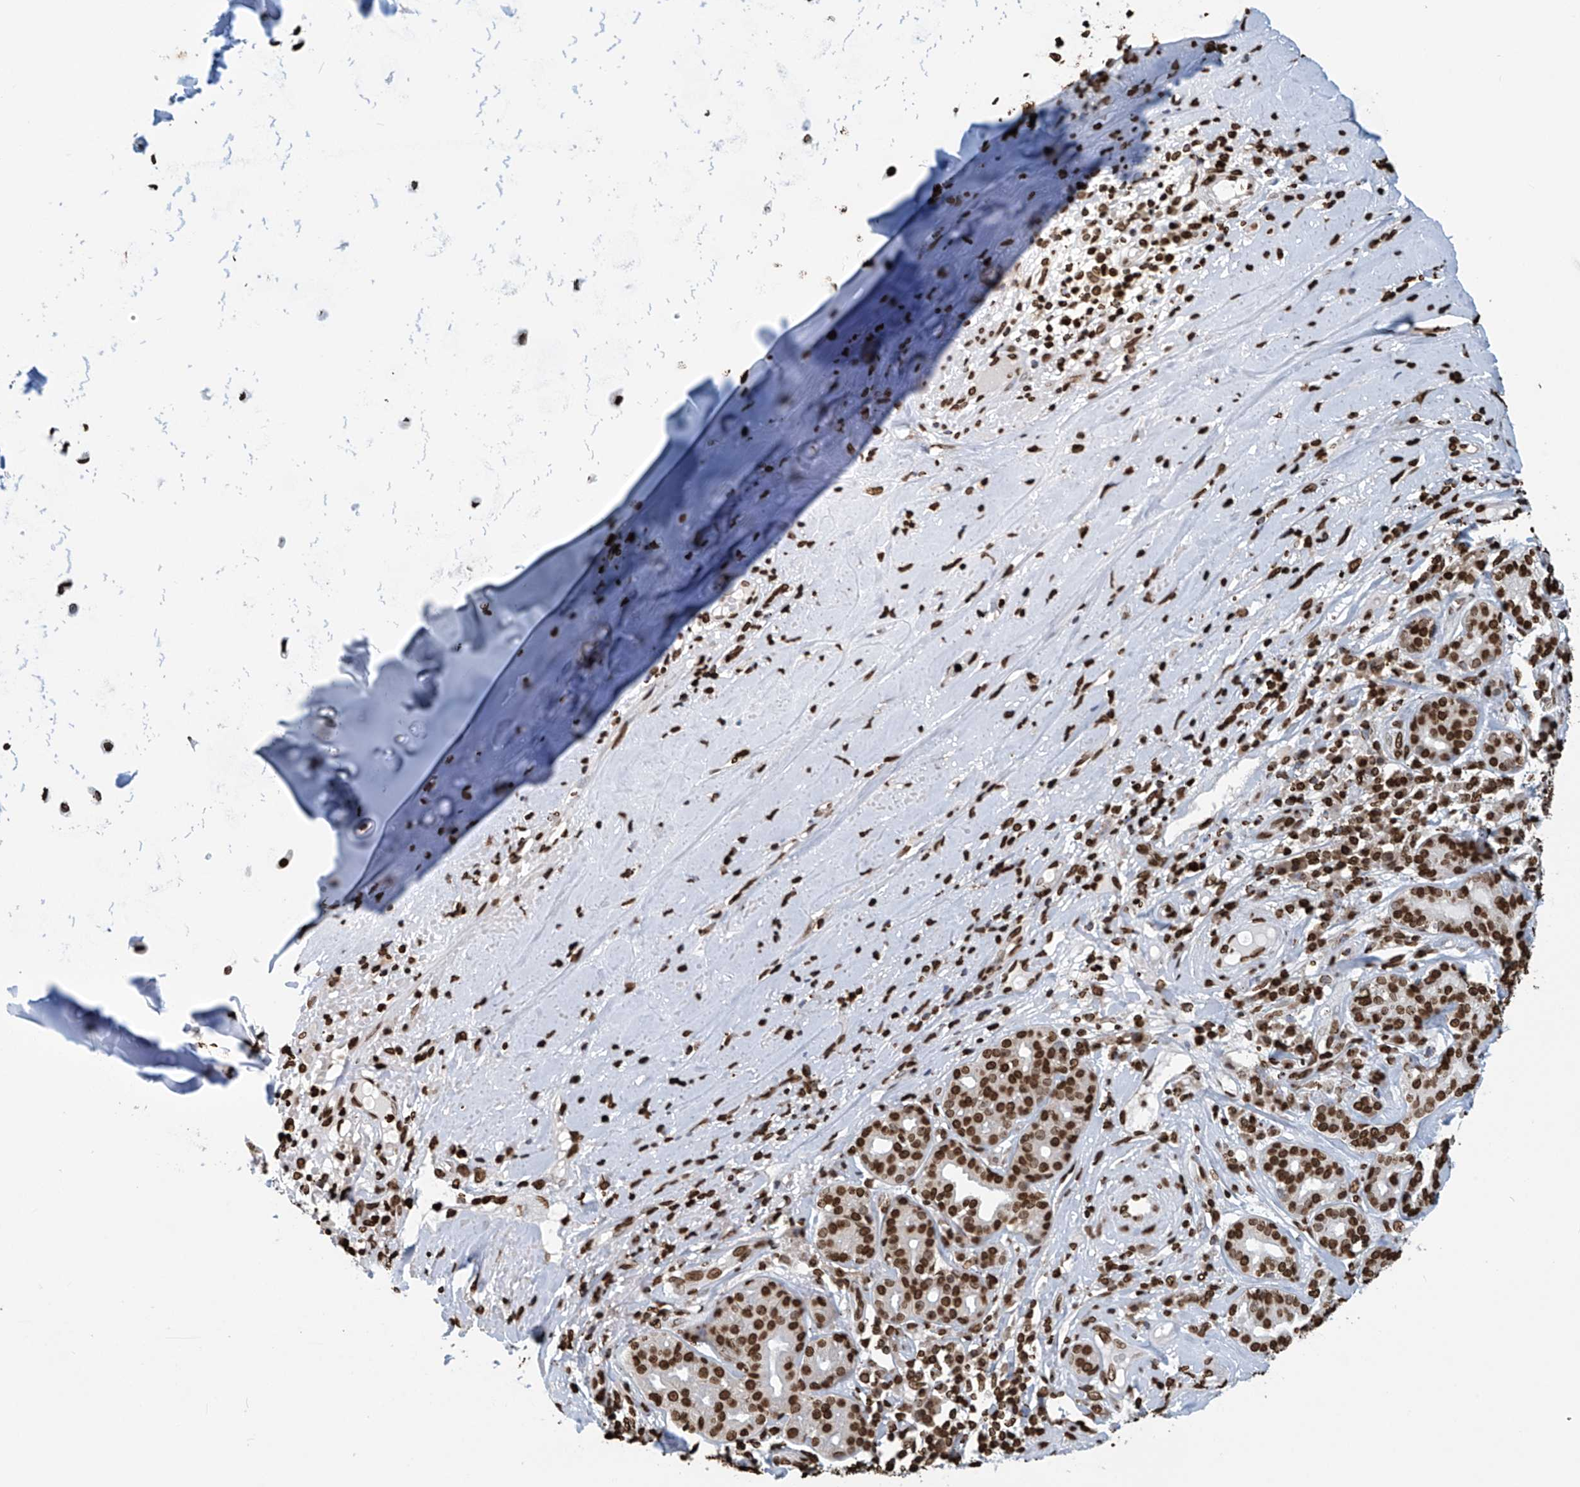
{"staining": {"intensity": "moderate", "quantity": ">75%", "location": "cytoplasmic/membranous"}, "tissue": "adipose tissue", "cell_type": "Adipocytes", "image_type": "normal", "snomed": [{"axis": "morphology", "description": "Normal tissue, NOS"}, {"axis": "morphology", "description": "Basal cell carcinoma"}, {"axis": "topography", "description": "Cartilage tissue"}, {"axis": "topography", "description": "Nasopharynx"}, {"axis": "topography", "description": "Oral tissue"}], "caption": "A micrograph of human adipose tissue stained for a protein shows moderate cytoplasmic/membranous brown staining in adipocytes.", "gene": "DPPA2", "patient": {"sex": "female", "age": 77}}